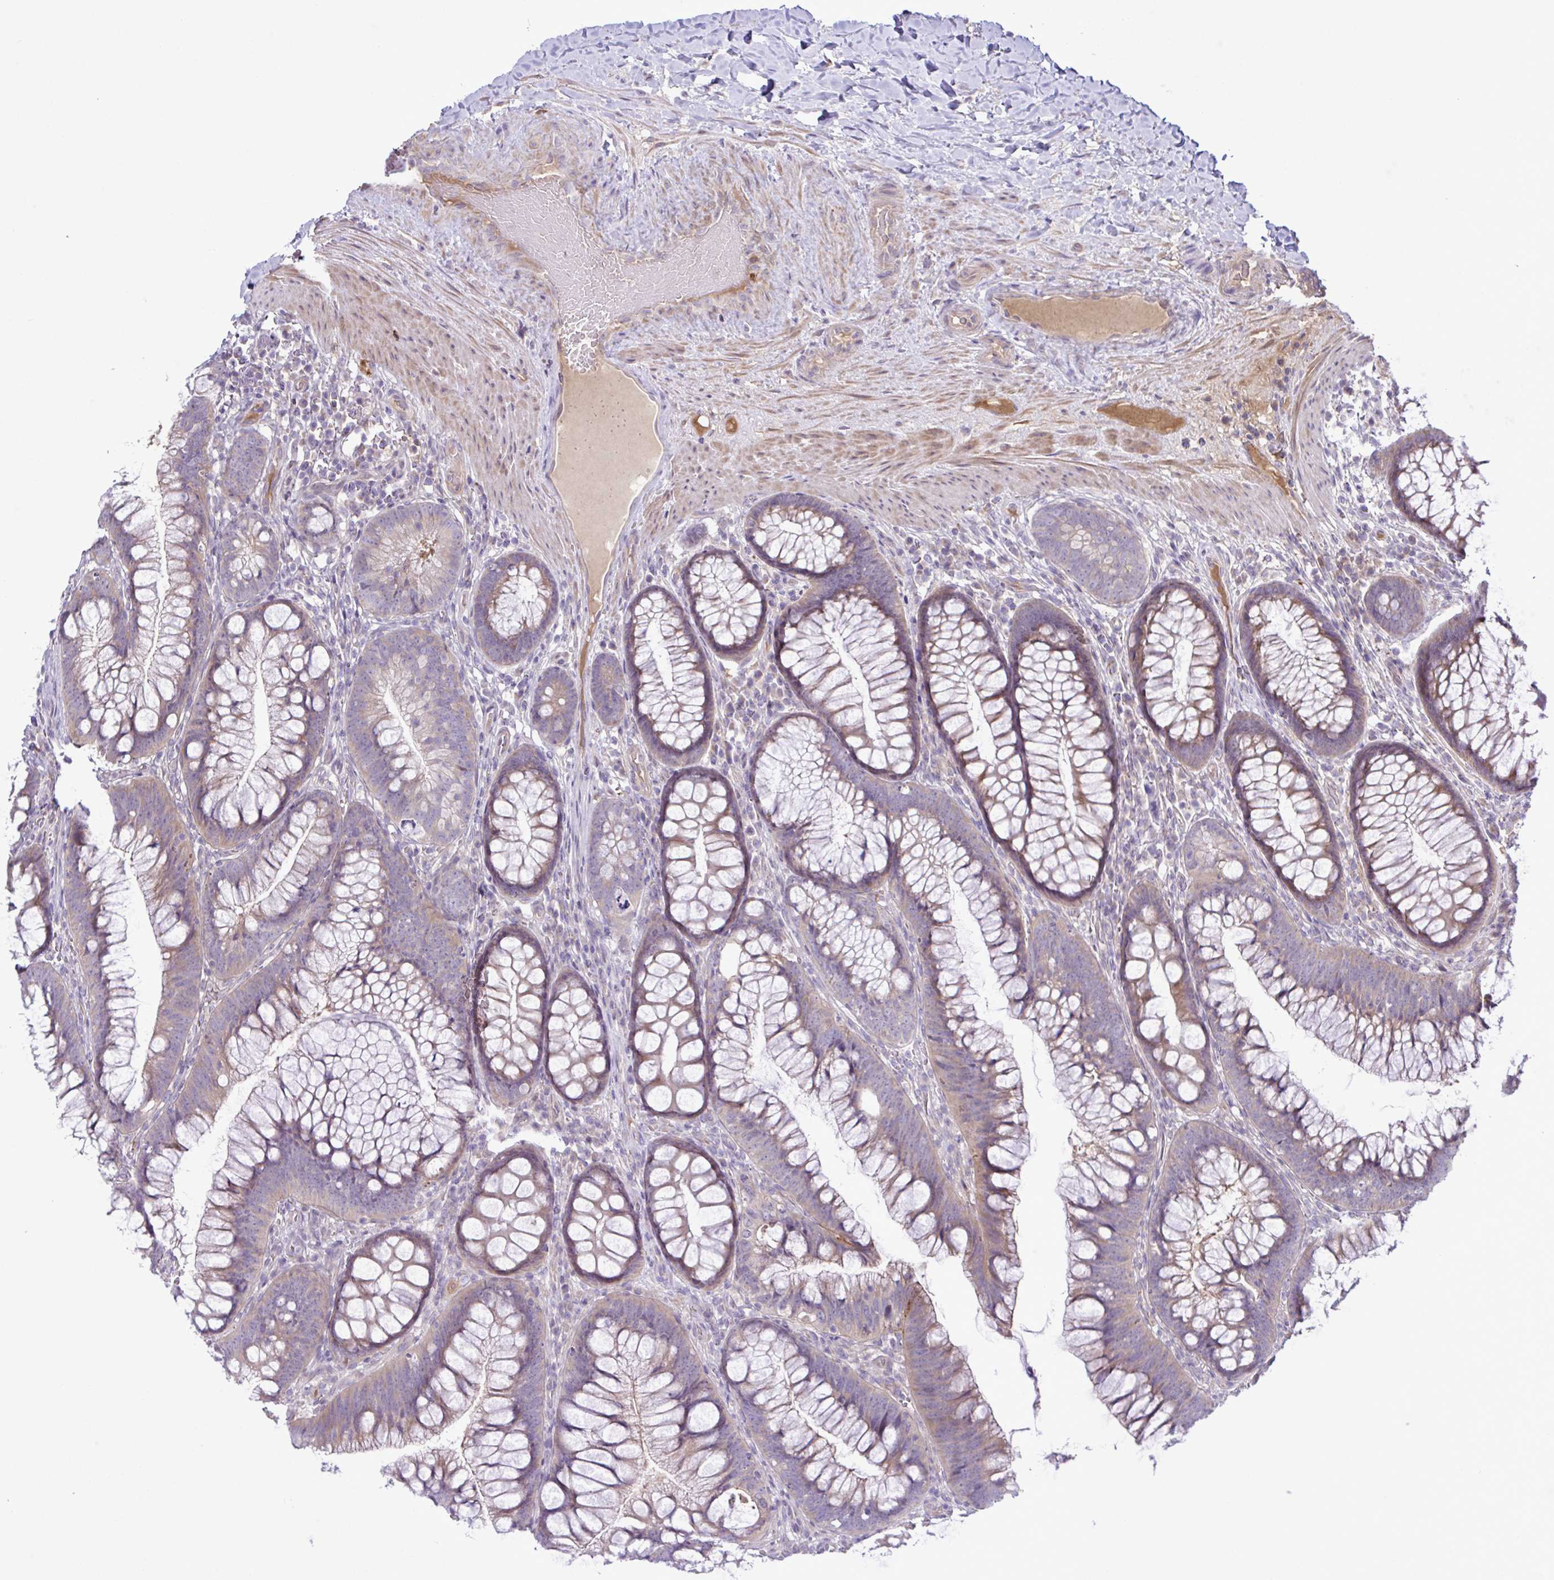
{"staining": {"intensity": "weak", "quantity": "<25%", "location": "cytoplasmic/membranous"}, "tissue": "colon", "cell_type": "Endothelial cells", "image_type": "normal", "snomed": [{"axis": "morphology", "description": "Normal tissue, NOS"}, {"axis": "morphology", "description": "Adenoma, NOS"}, {"axis": "topography", "description": "Soft tissue"}, {"axis": "topography", "description": "Colon"}], "caption": "Immunohistochemical staining of benign colon reveals no significant positivity in endothelial cells. (Brightfield microscopy of DAB IHC at high magnification).", "gene": "SYNPO2L", "patient": {"sex": "male", "age": 47}}